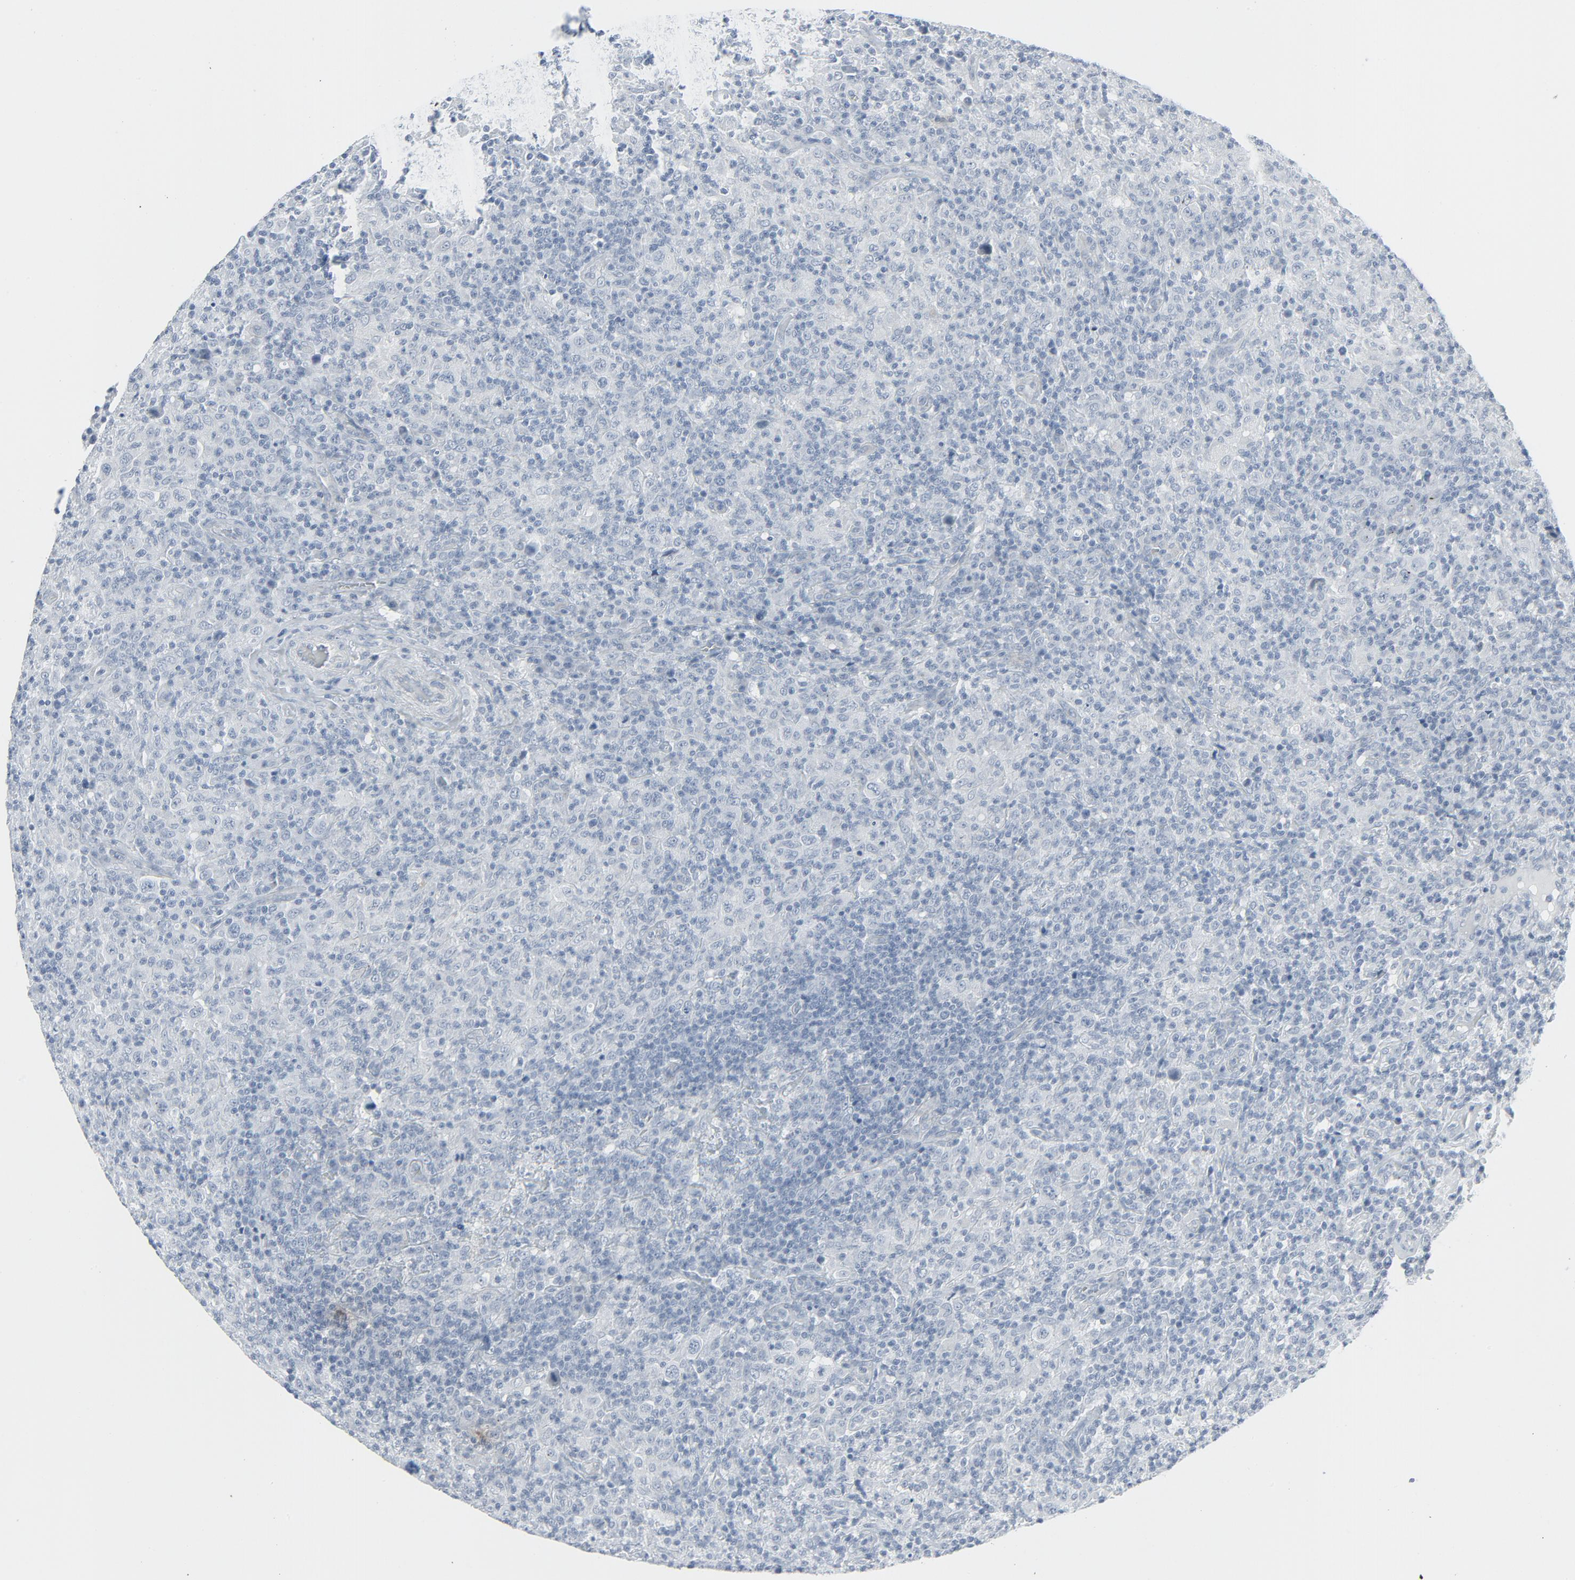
{"staining": {"intensity": "negative", "quantity": "none", "location": "none"}, "tissue": "lymphoma", "cell_type": "Tumor cells", "image_type": "cancer", "snomed": [{"axis": "morphology", "description": "Hodgkin's disease, NOS"}, {"axis": "topography", "description": "Lymph node"}], "caption": "Immunohistochemistry (IHC) of Hodgkin's disease displays no positivity in tumor cells. (DAB (3,3'-diaminobenzidine) immunohistochemistry, high magnification).", "gene": "FGFR3", "patient": {"sex": "male", "age": 65}}